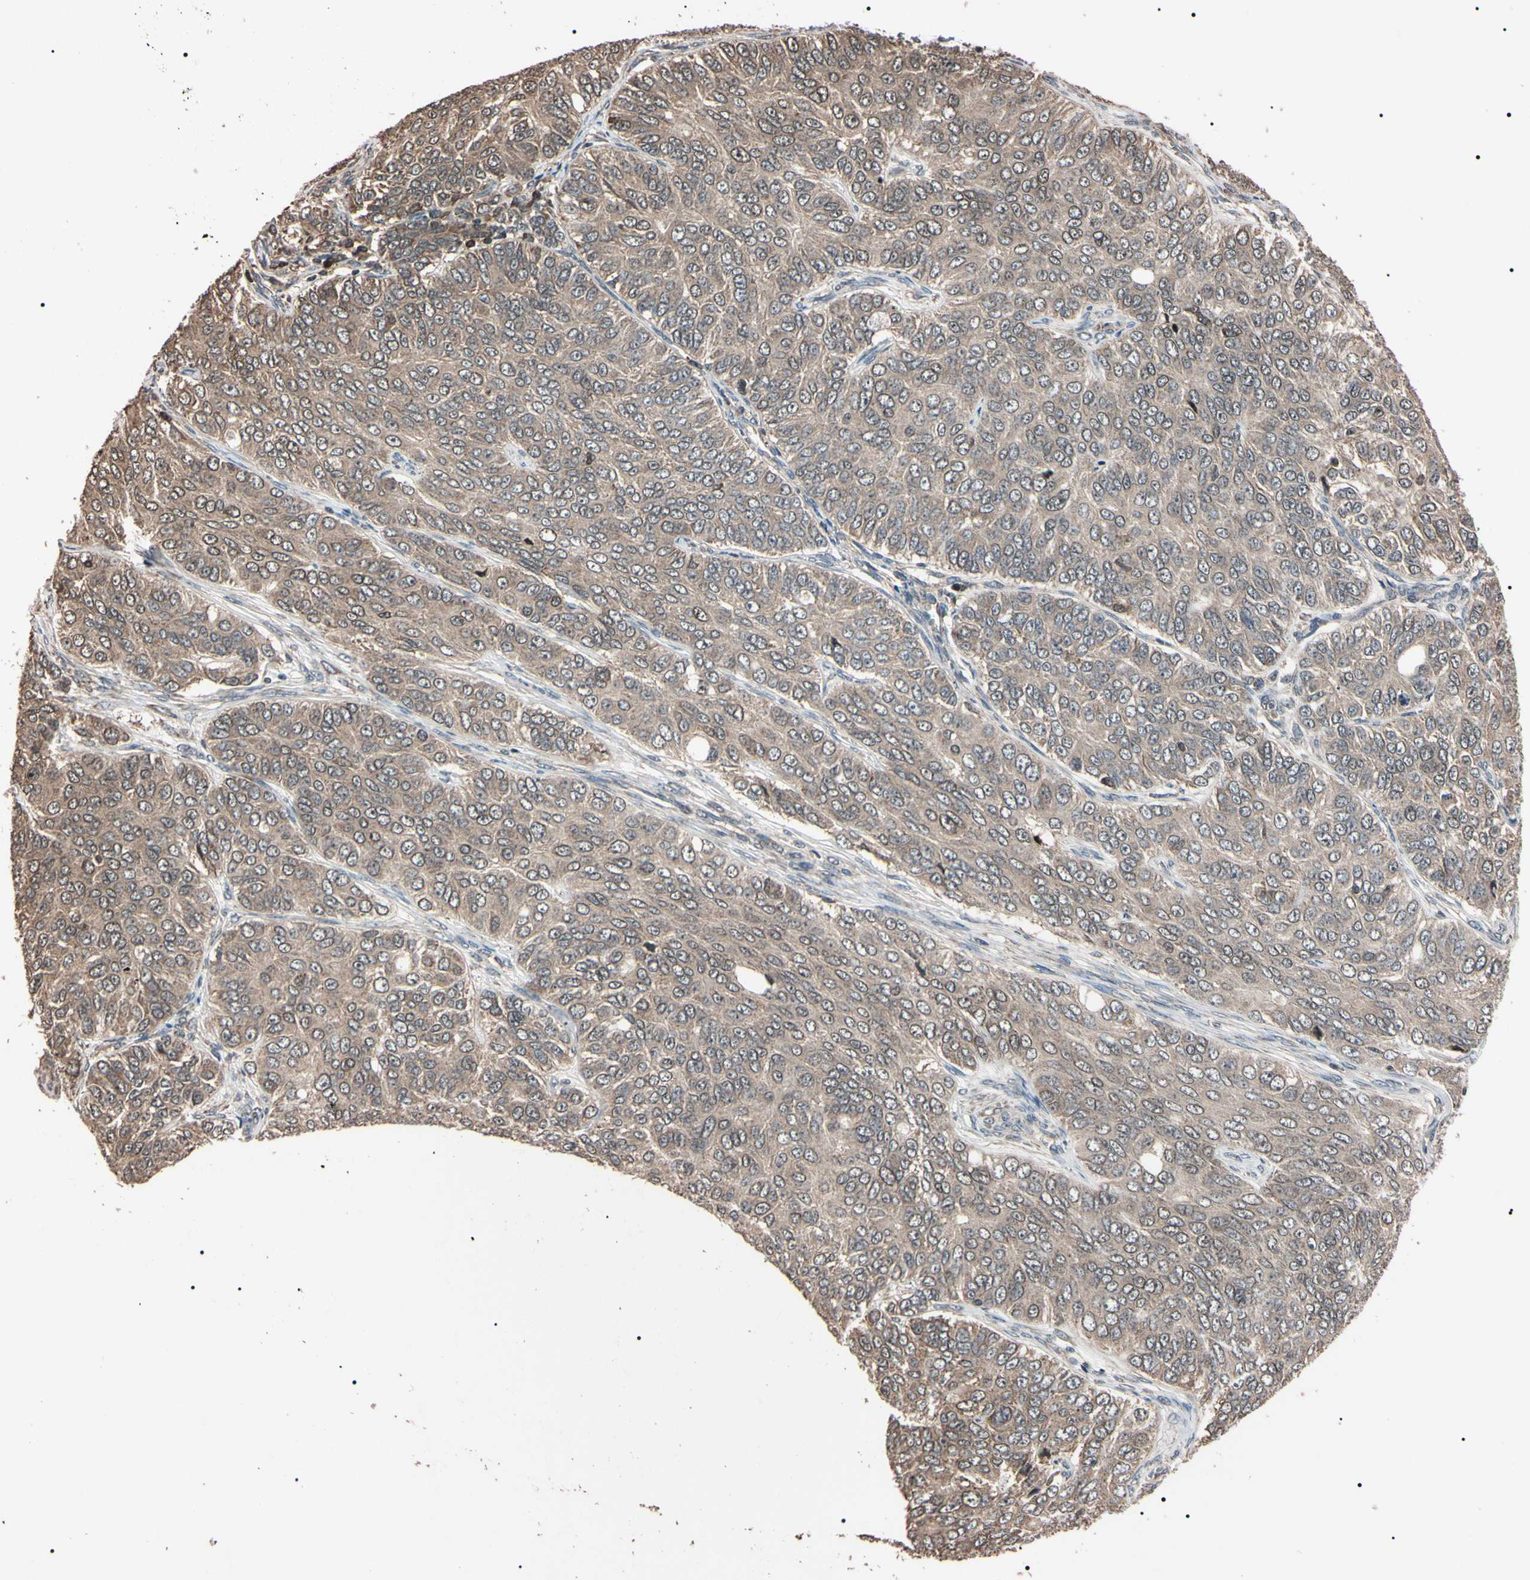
{"staining": {"intensity": "weak", "quantity": ">75%", "location": "cytoplasmic/membranous"}, "tissue": "ovarian cancer", "cell_type": "Tumor cells", "image_type": "cancer", "snomed": [{"axis": "morphology", "description": "Carcinoma, endometroid"}, {"axis": "topography", "description": "Ovary"}], "caption": "Immunohistochemistry of human ovarian cancer (endometroid carcinoma) shows low levels of weak cytoplasmic/membranous positivity in approximately >75% of tumor cells.", "gene": "TNFRSF1A", "patient": {"sex": "female", "age": 51}}